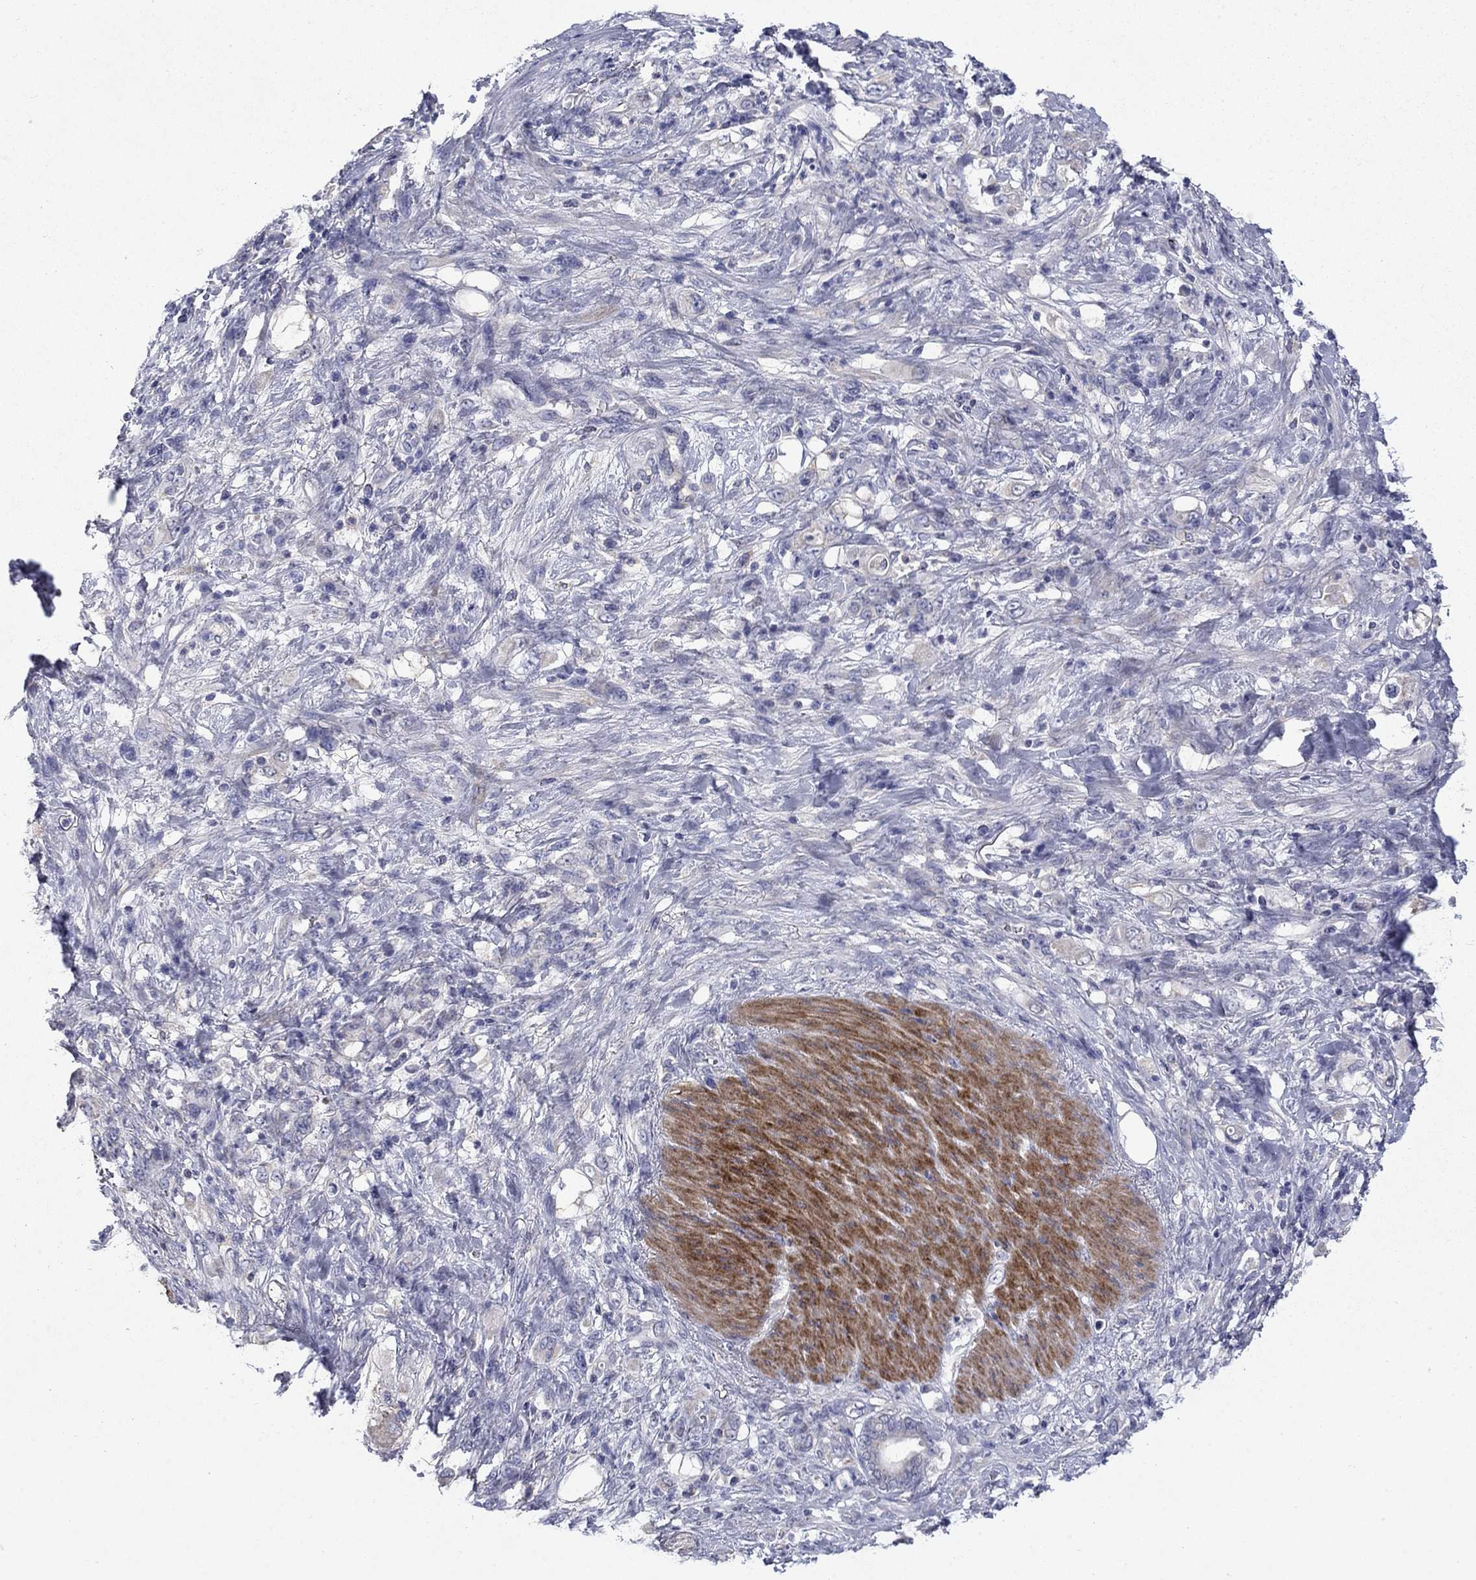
{"staining": {"intensity": "negative", "quantity": "none", "location": "none"}, "tissue": "stomach cancer", "cell_type": "Tumor cells", "image_type": "cancer", "snomed": [{"axis": "morphology", "description": "Adenocarcinoma, NOS"}, {"axis": "topography", "description": "Stomach"}], "caption": "This histopathology image is of stomach adenocarcinoma stained with immunohistochemistry (IHC) to label a protein in brown with the nuclei are counter-stained blue. There is no staining in tumor cells.", "gene": "FRK", "patient": {"sex": "female", "age": 79}}